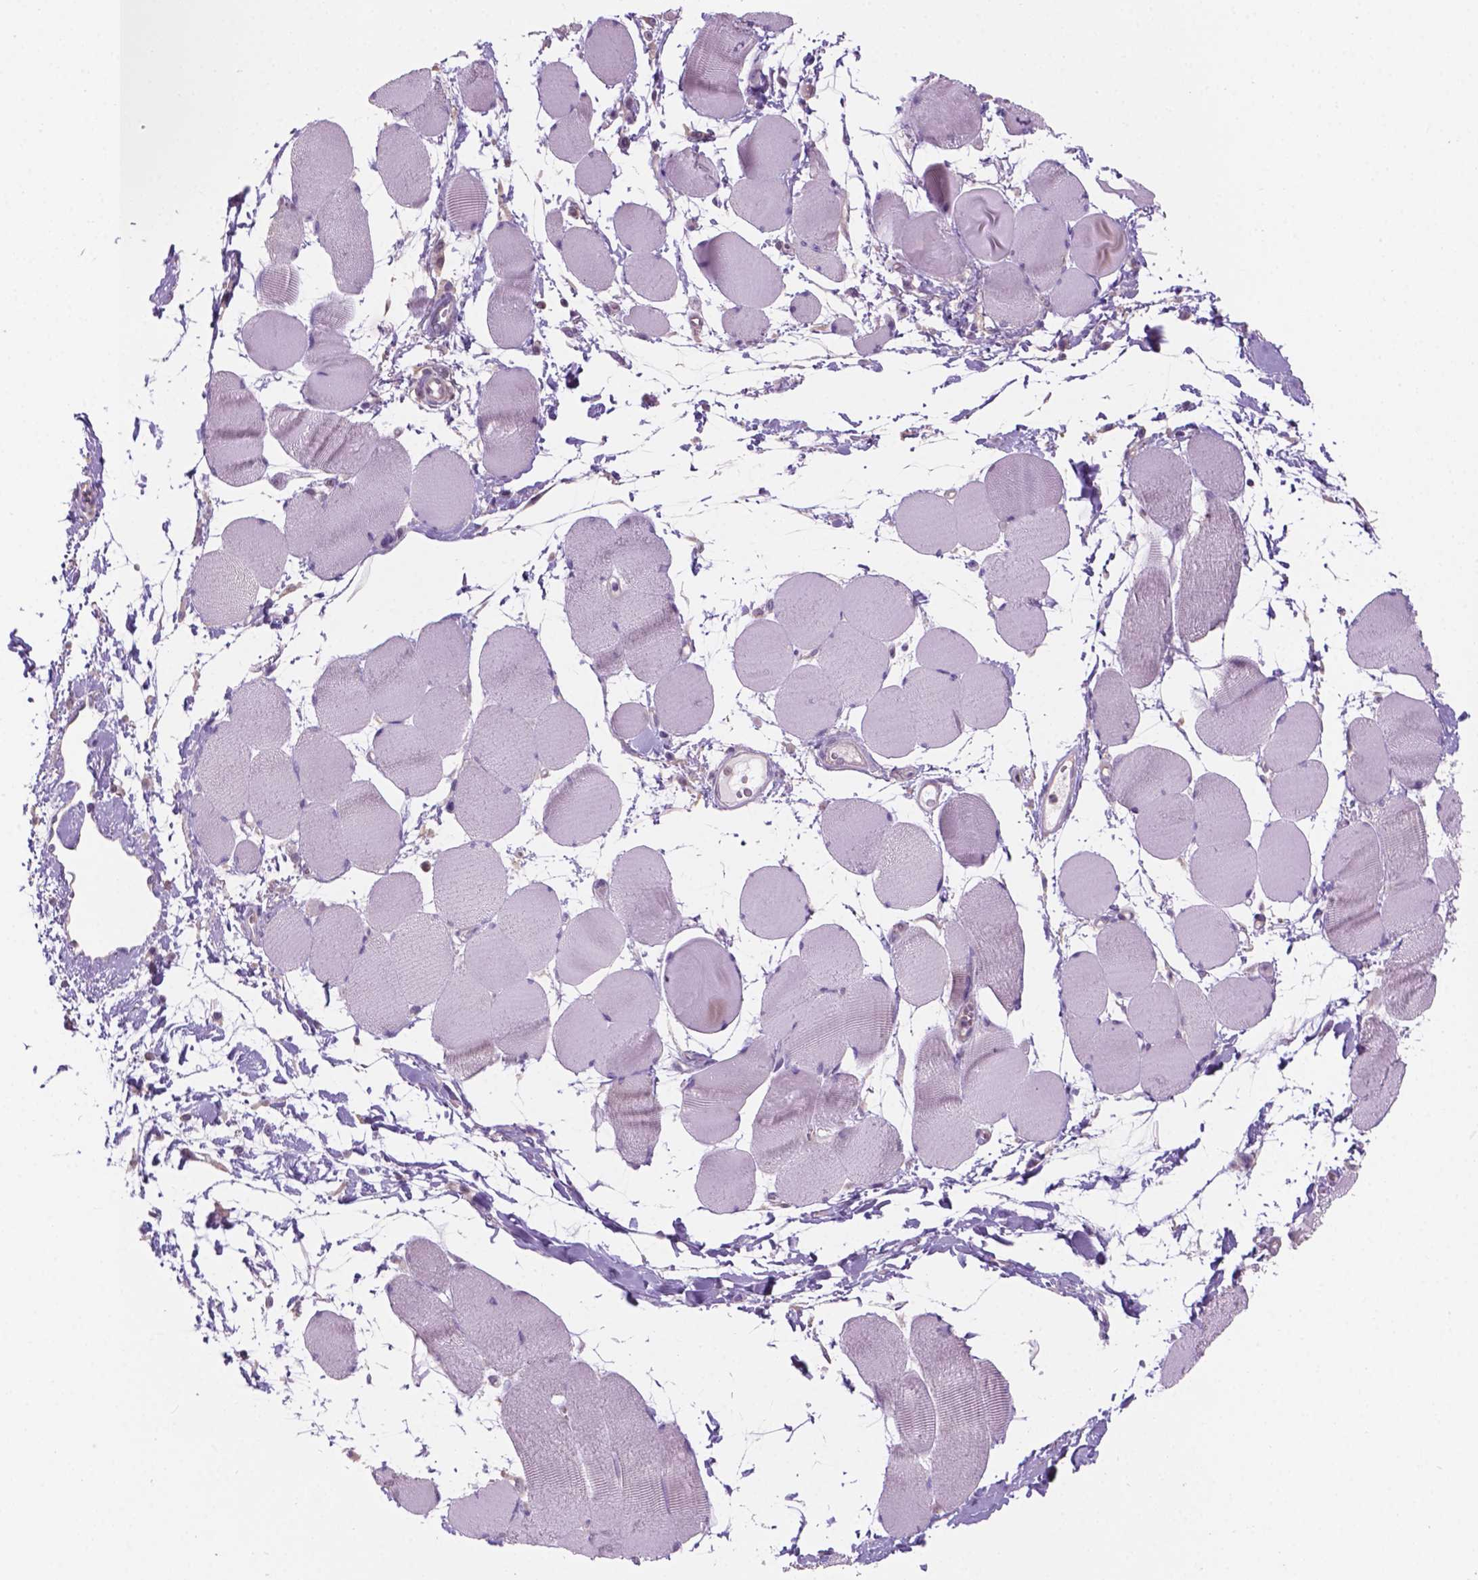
{"staining": {"intensity": "negative", "quantity": "none", "location": "none"}, "tissue": "skeletal muscle", "cell_type": "Myocytes", "image_type": "normal", "snomed": [{"axis": "morphology", "description": "Normal tissue, NOS"}, {"axis": "topography", "description": "Skeletal muscle"}], "caption": "An immunohistochemistry (IHC) image of benign skeletal muscle is shown. There is no staining in myocytes of skeletal muscle.", "gene": "SBSN", "patient": {"sex": "female", "age": 75}}